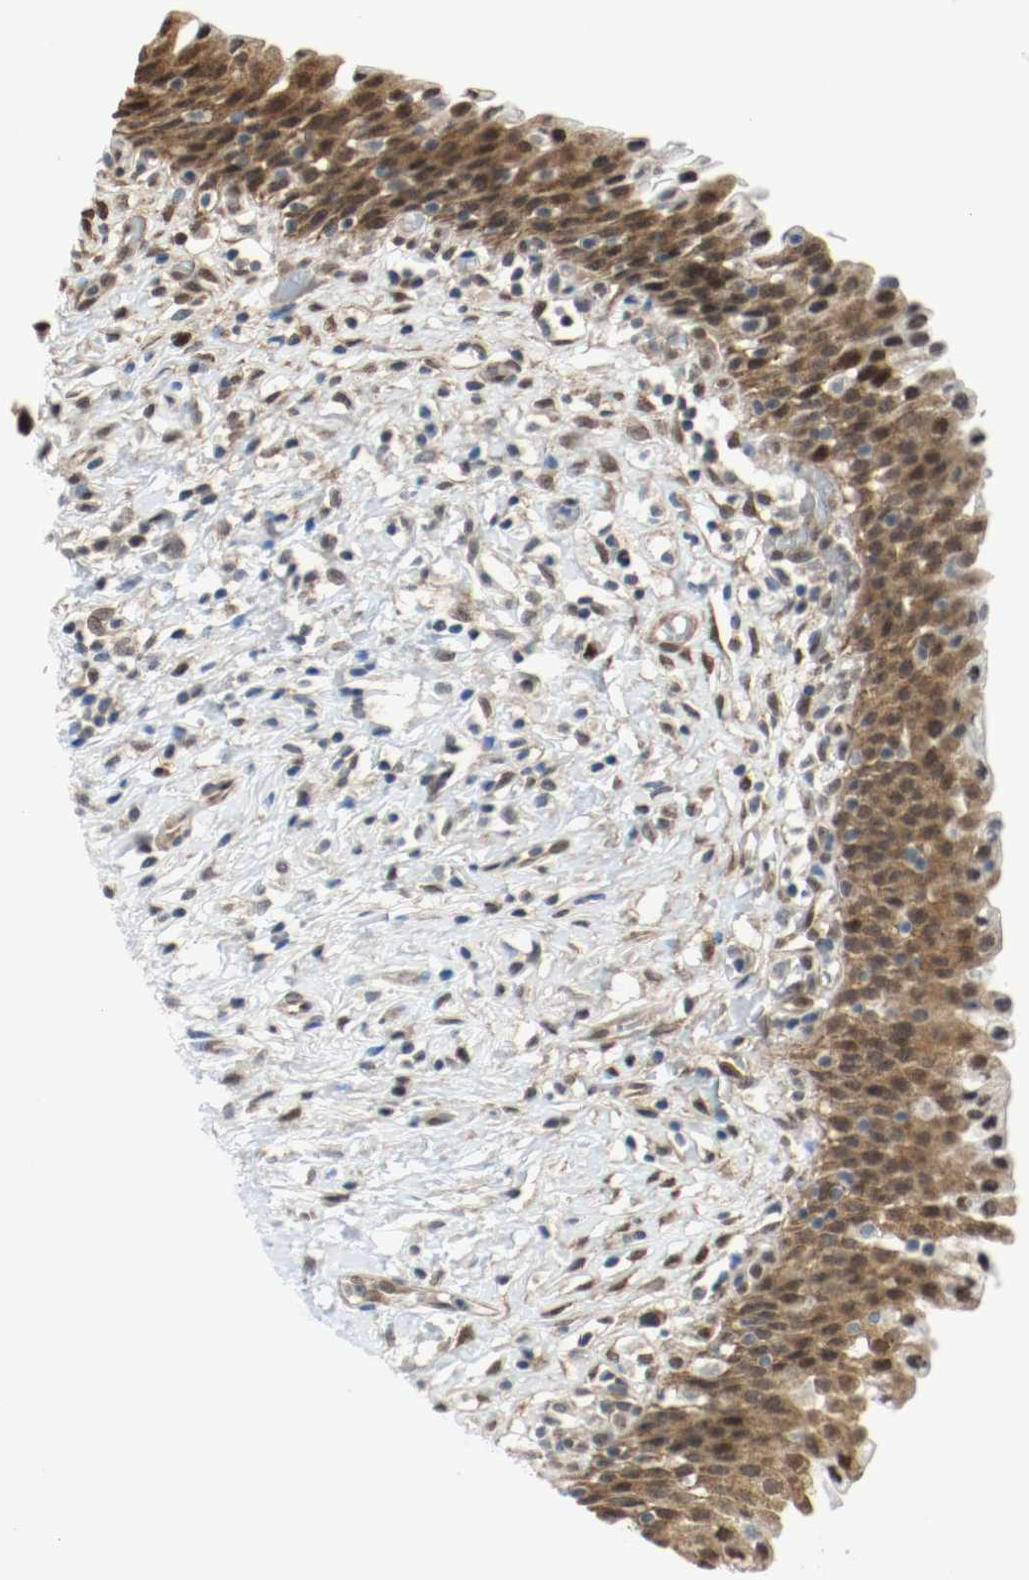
{"staining": {"intensity": "moderate", "quantity": ">75%", "location": "cytoplasmic/membranous,nuclear"}, "tissue": "urinary bladder", "cell_type": "Urothelial cells", "image_type": "normal", "snomed": [{"axis": "morphology", "description": "Normal tissue, NOS"}, {"axis": "topography", "description": "Urinary bladder"}], "caption": "IHC micrograph of unremarkable urinary bladder: human urinary bladder stained using IHC exhibits medium levels of moderate protein expression localized specifically in the cytoplasmic/membranous,nuclear of urothelial cells, appearing as a cytoplasmic/membranous,nuclear brown color.", "gene": "PPME1", "patient": {"sex": "male", "age": 51}}